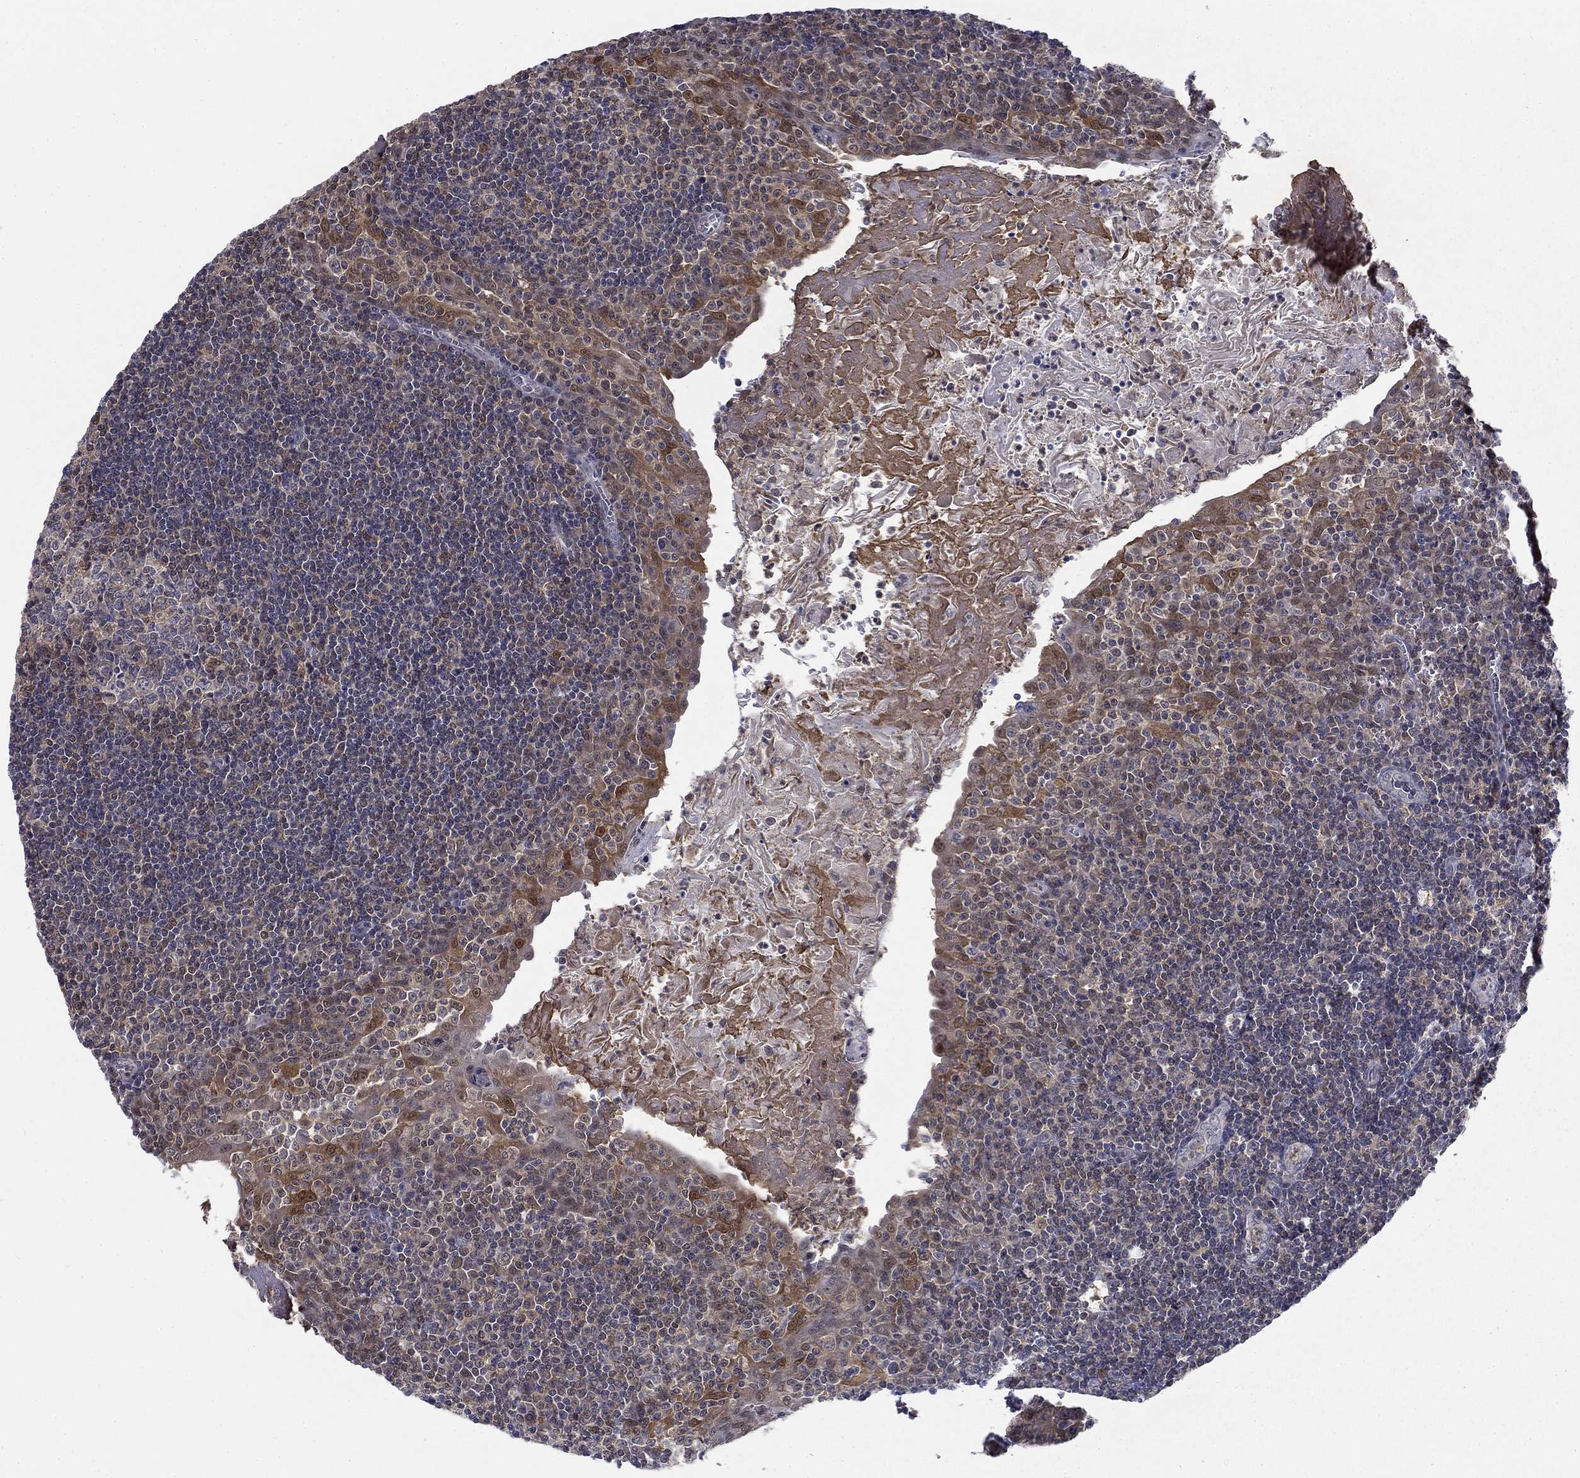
{"staining": {"intensity": "negative", "quantity": "none", "location": "none"}, "tissue": "tonsil", "cell_type": "Germinal center cells", "image_type": "normal", "snomed": [{"axis": "morphology", "description": "Normal tissue, NOS"}, {"axis": "morphology", "description": "Inflammation, NOS"}, {"axis": "topography", "description": "Tonsil"}], "caption": "There is no significant positivity in germinal center cells of tonsil. Brightfield microscopy of immunohistochemistry (IHC) stained with DAB (3,3'-diaminobenzidine) (brown) and hematoxylin (blue), captured at high magnification.", "gene": "NIT2", "patient": {"sex": "female", "age": 31}}